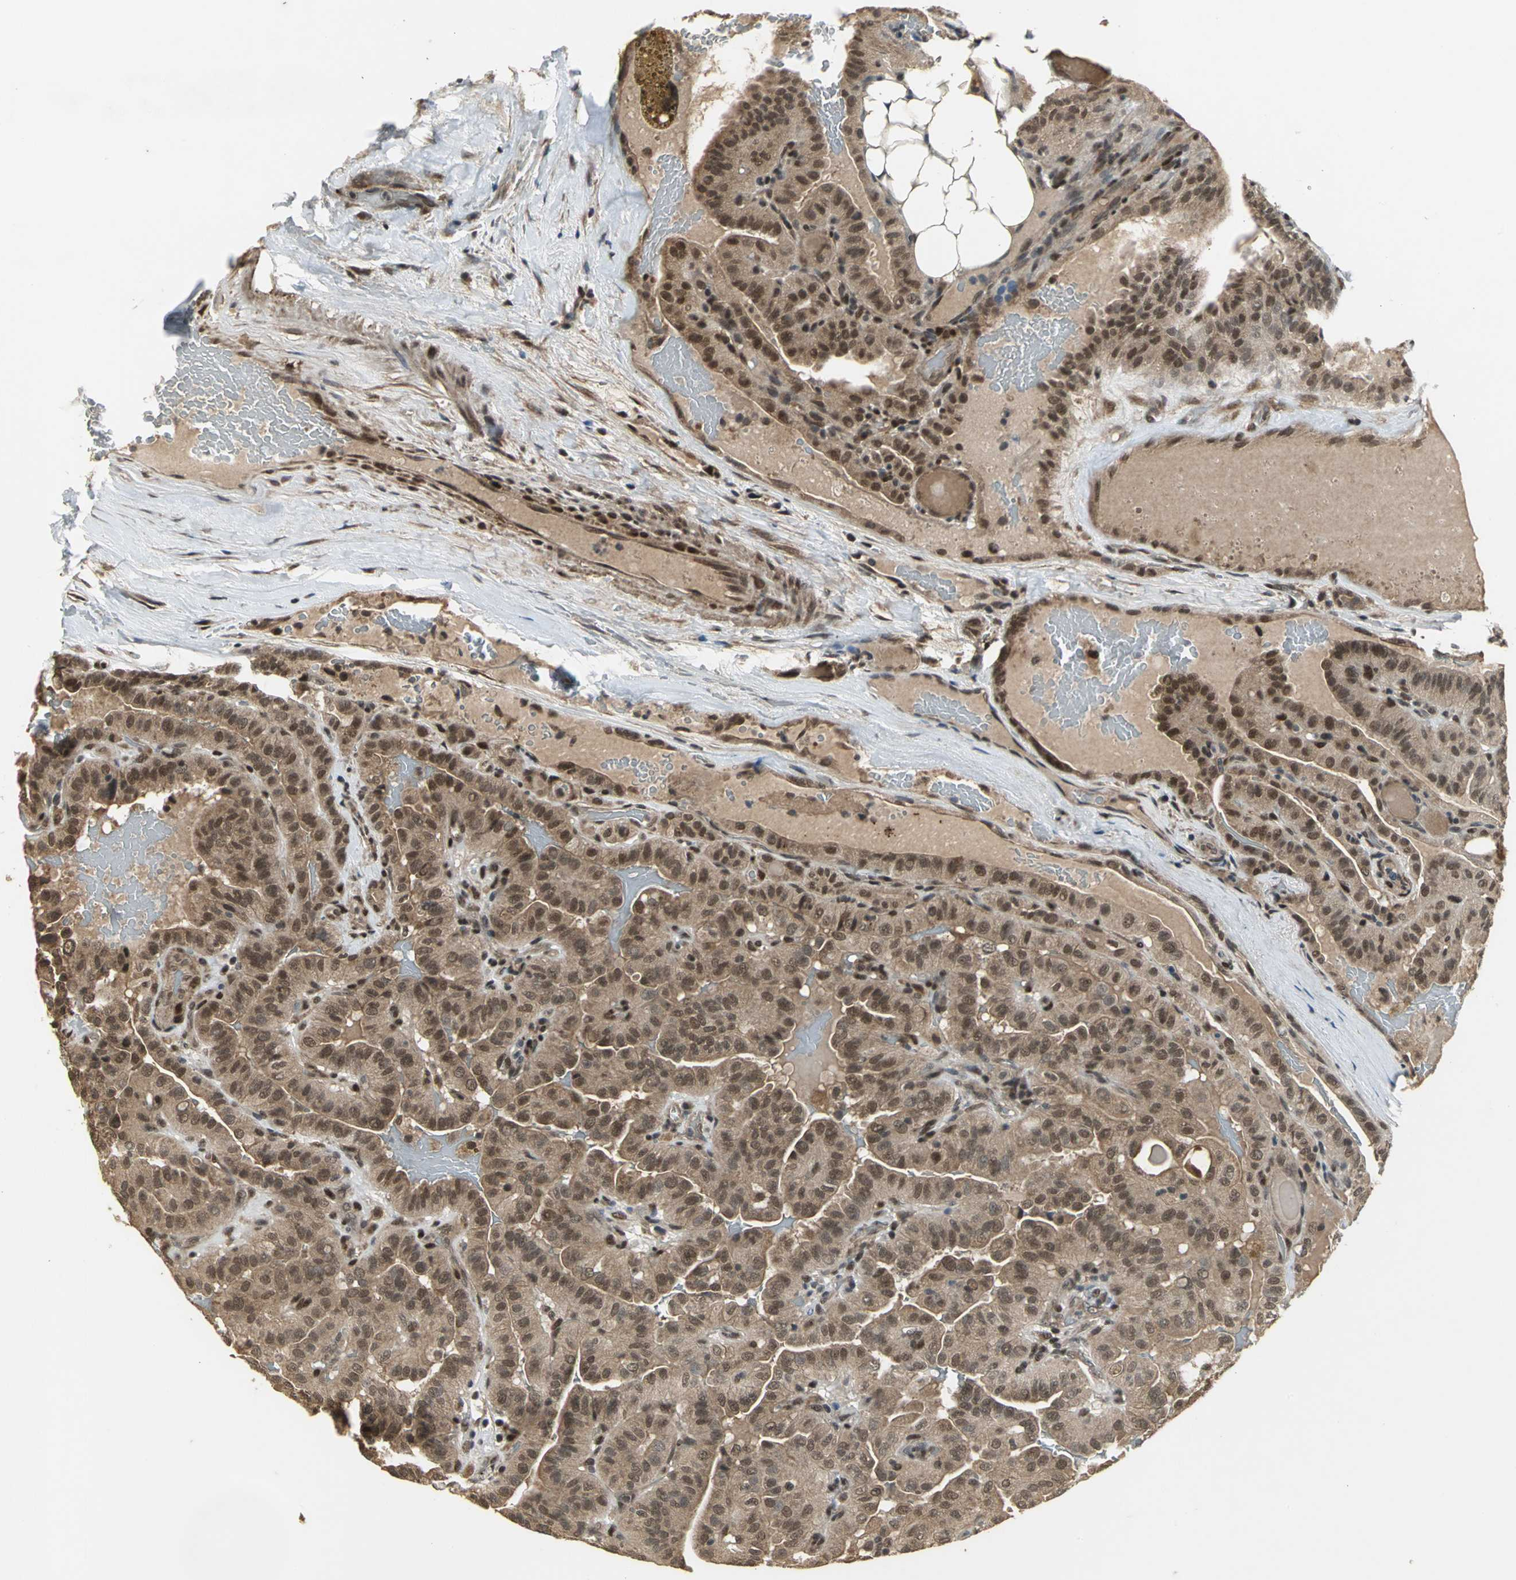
{"staining": {"intensity": "moderate", "quantity": ">75%", "location": "cytoplasmic/membranous,nuclear"}, "tissue": "thyroid cancer", "cell_type": "Tumor cells", "image_type": "cancer", "snomed": [{"axis": "morphology", "description": "Papillary adenocarcinoma, NOS"}, {"axis": "topography", "description": "Thyroid gland"}], "caption": "Papillary adenocarcinoma (thyroid) stained for a protein reveals moderate cytoplasmic/membranous and nuclear positivity in tumor cells.", "gene": "NOTCH3", "patient": {"sex": "male", "age": 77}}